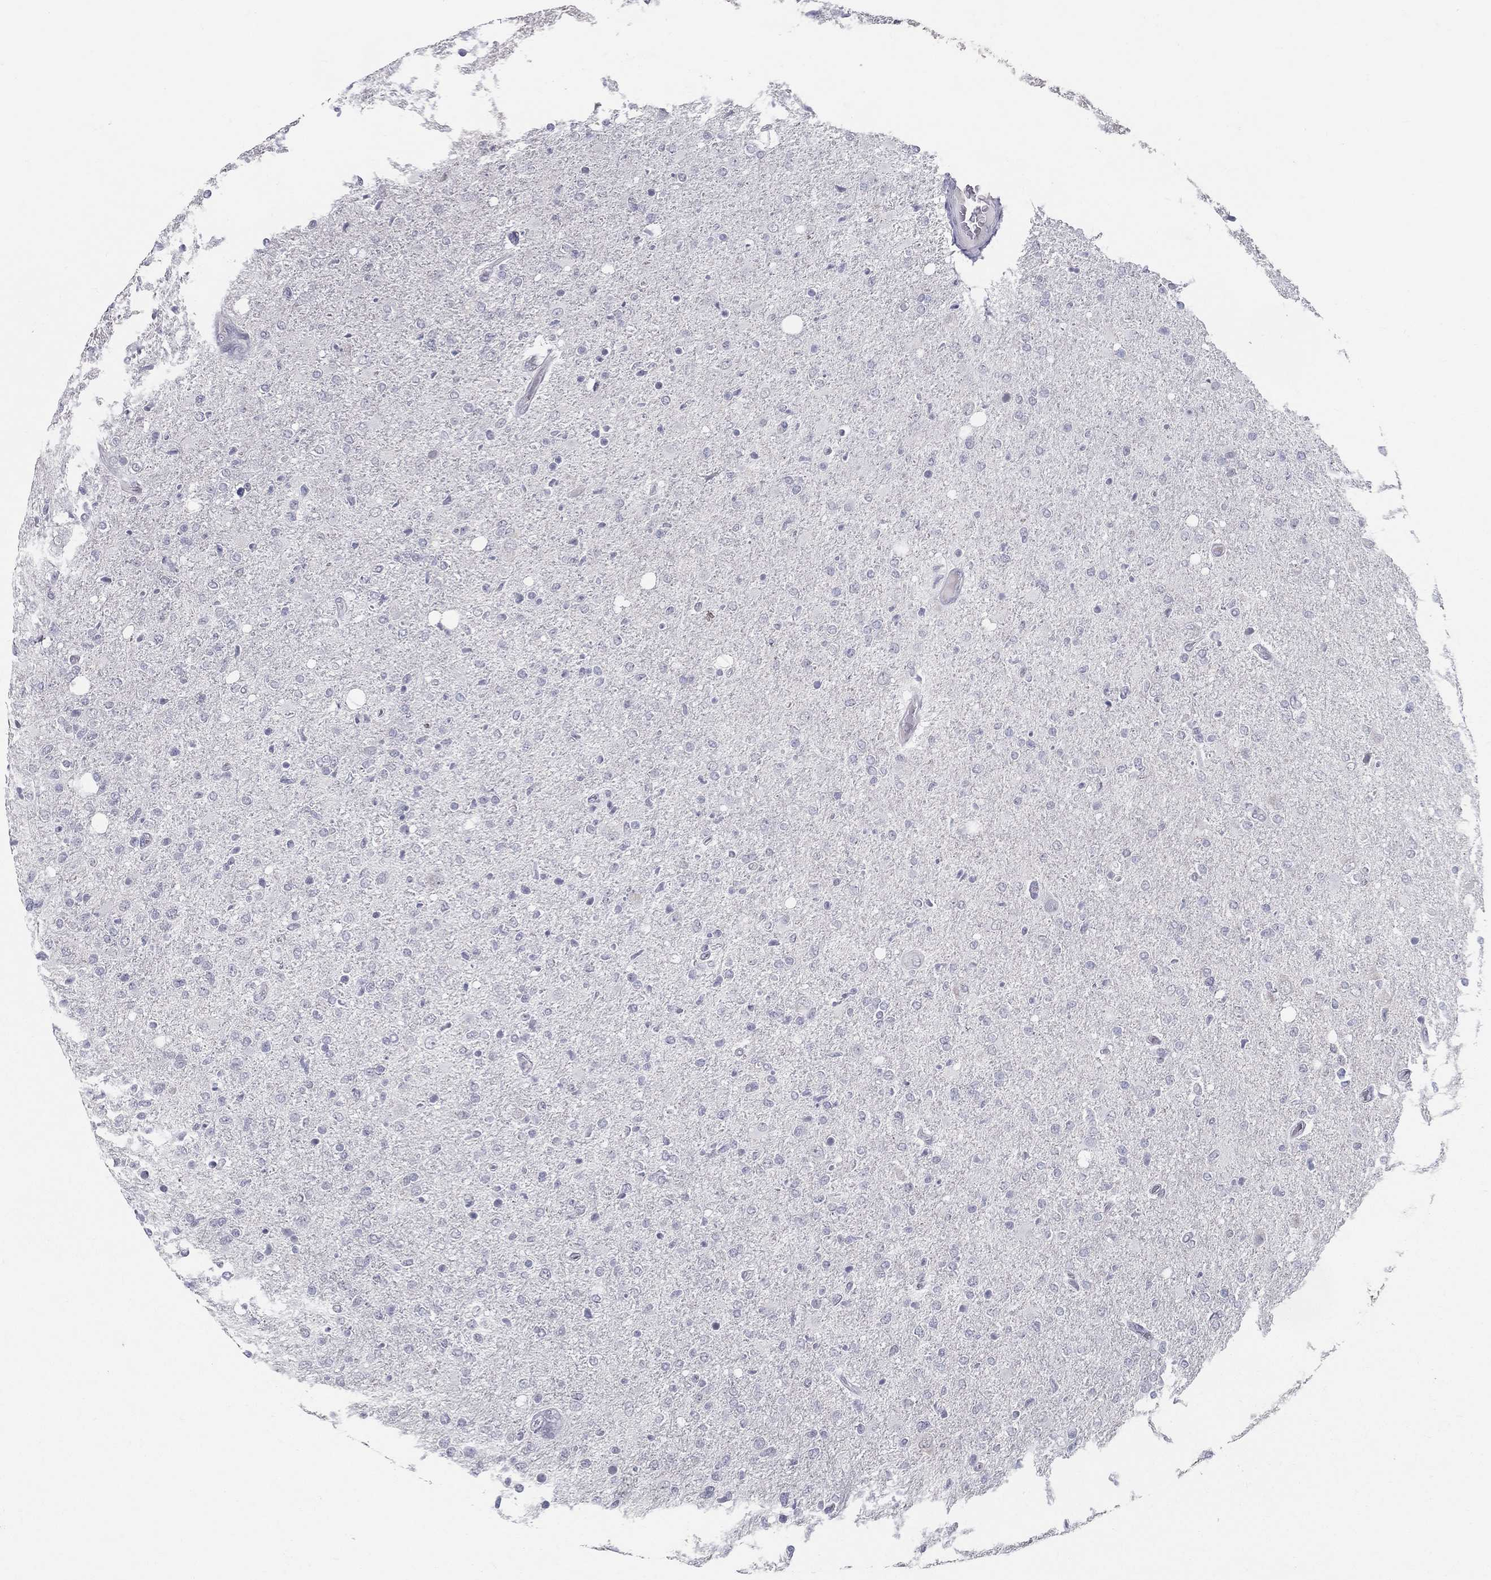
{"staining": {"intensity": "negative", "quantity": "none", "location": "none"}, "tissue": "glioma", "cell_type": "Tumor cells", "image_type": "cancer", "snomed": [{"axis": "morphology", "description": "Glioma, malignant, High grade"}, {"axis": "topography", "description": "Cerebral cortex"}], "caption": "IHC of human malignant glioma (high-grade) reveals no staining in tumor cells.", "gene": "ACE2", "patient": {"sex": "male", "age": 70}}